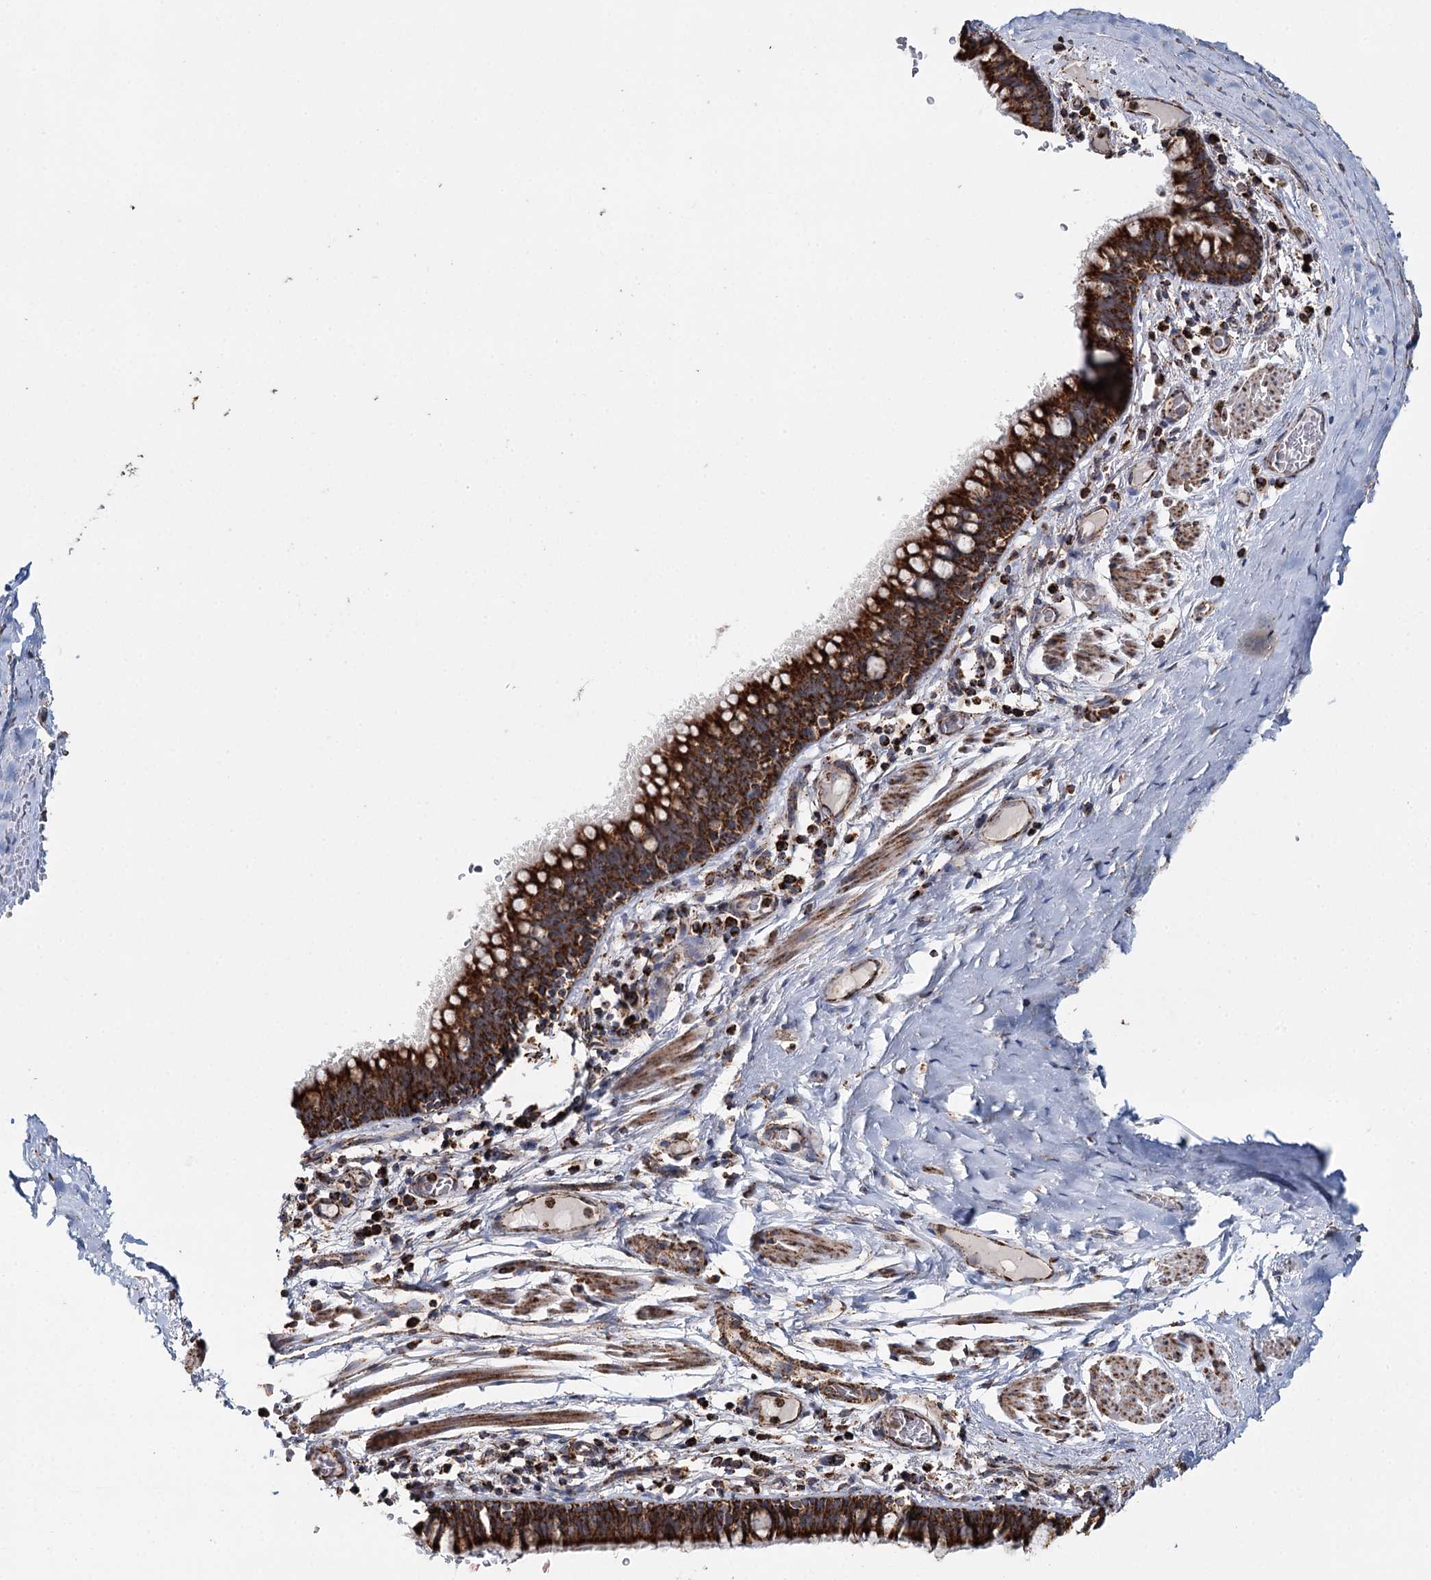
{"staining": {"intensity": "strong", "quantity": ">75%", "location": "cytoplasmic/membranous"}, "tissue": "bronchus", "cell_type": "Respiratory epithelial cells", "image_type": "normal", "snomed": [{"axis": "morphology", "description": "Normal tissue, NOS"}, {"axis": "topography", "description": "Cartilage tissue"}, {"axis": "topography", "description": "Bronchus"}], "caption": "IHC (DAB (3,3'-diaminobenzidine)) staining of benign human bronchus shows strong cytoplasmic/membranous protein staining in approximately >75% of respiratory epithelial cells.", "gene": "APH1A", "patient": {"sex": "female", "age": 36}}